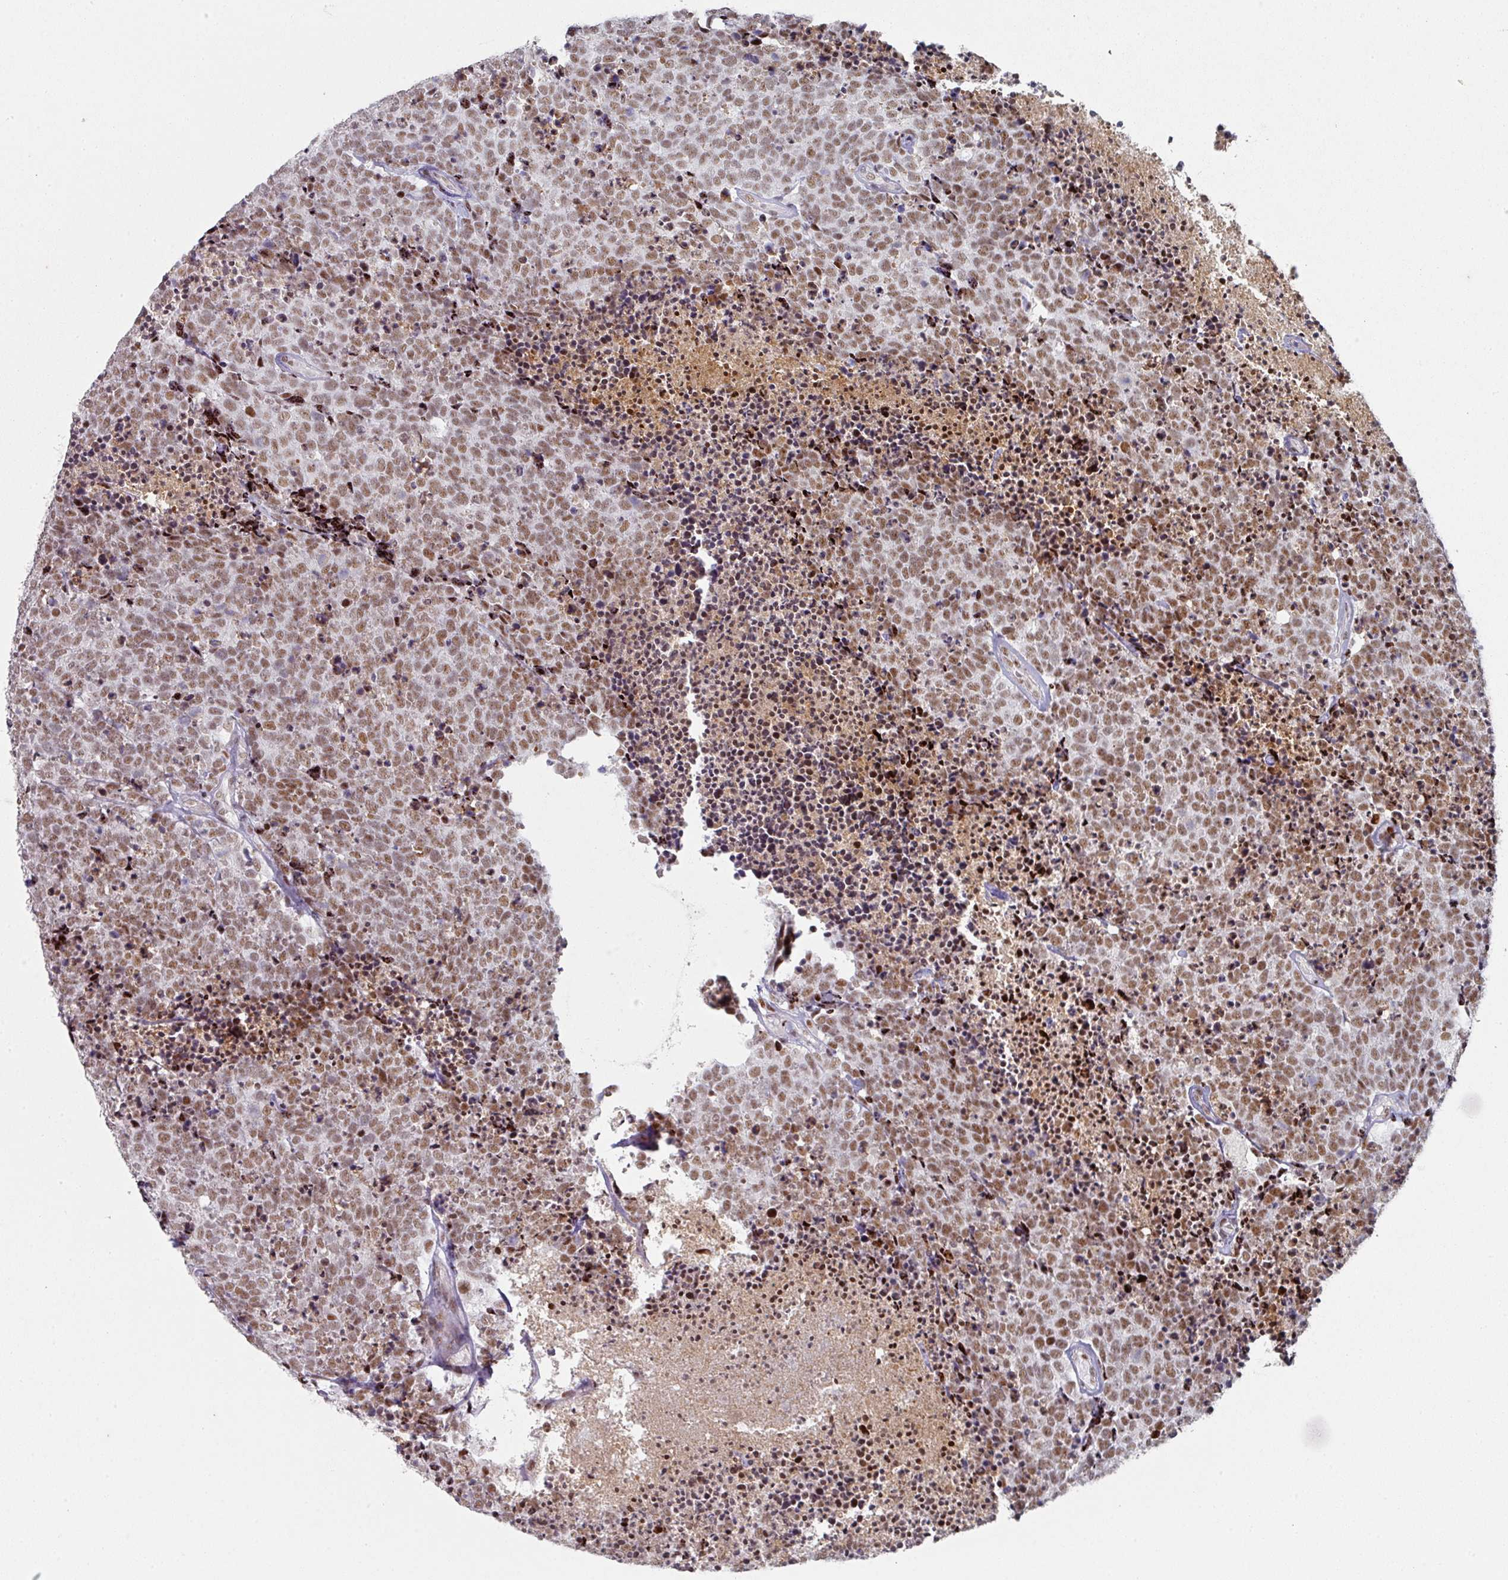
{"staining": {"intensity": "moderate", "quantity": ">75%", "location": "nuclear"}, "tissue": "carcinoid", "cell_type": "Tumor cells", "image_type": "cancer", "snomed": [{"axis": "morphology", "description": "Carcinoid, malignant, NOS"}, {"axis": "topography", "description": "Skin"}], "caption": "A brown stain labels moderate nuclear expression of a protein in carcinoid (malignant) tumor cells. The protein is stained brown, and the nuclei are stained in blue (DAB IHC with brightfield microscopy, high magnification).", "gene": "SF3B5", "patient": {"sex": "female", "age": 79}}